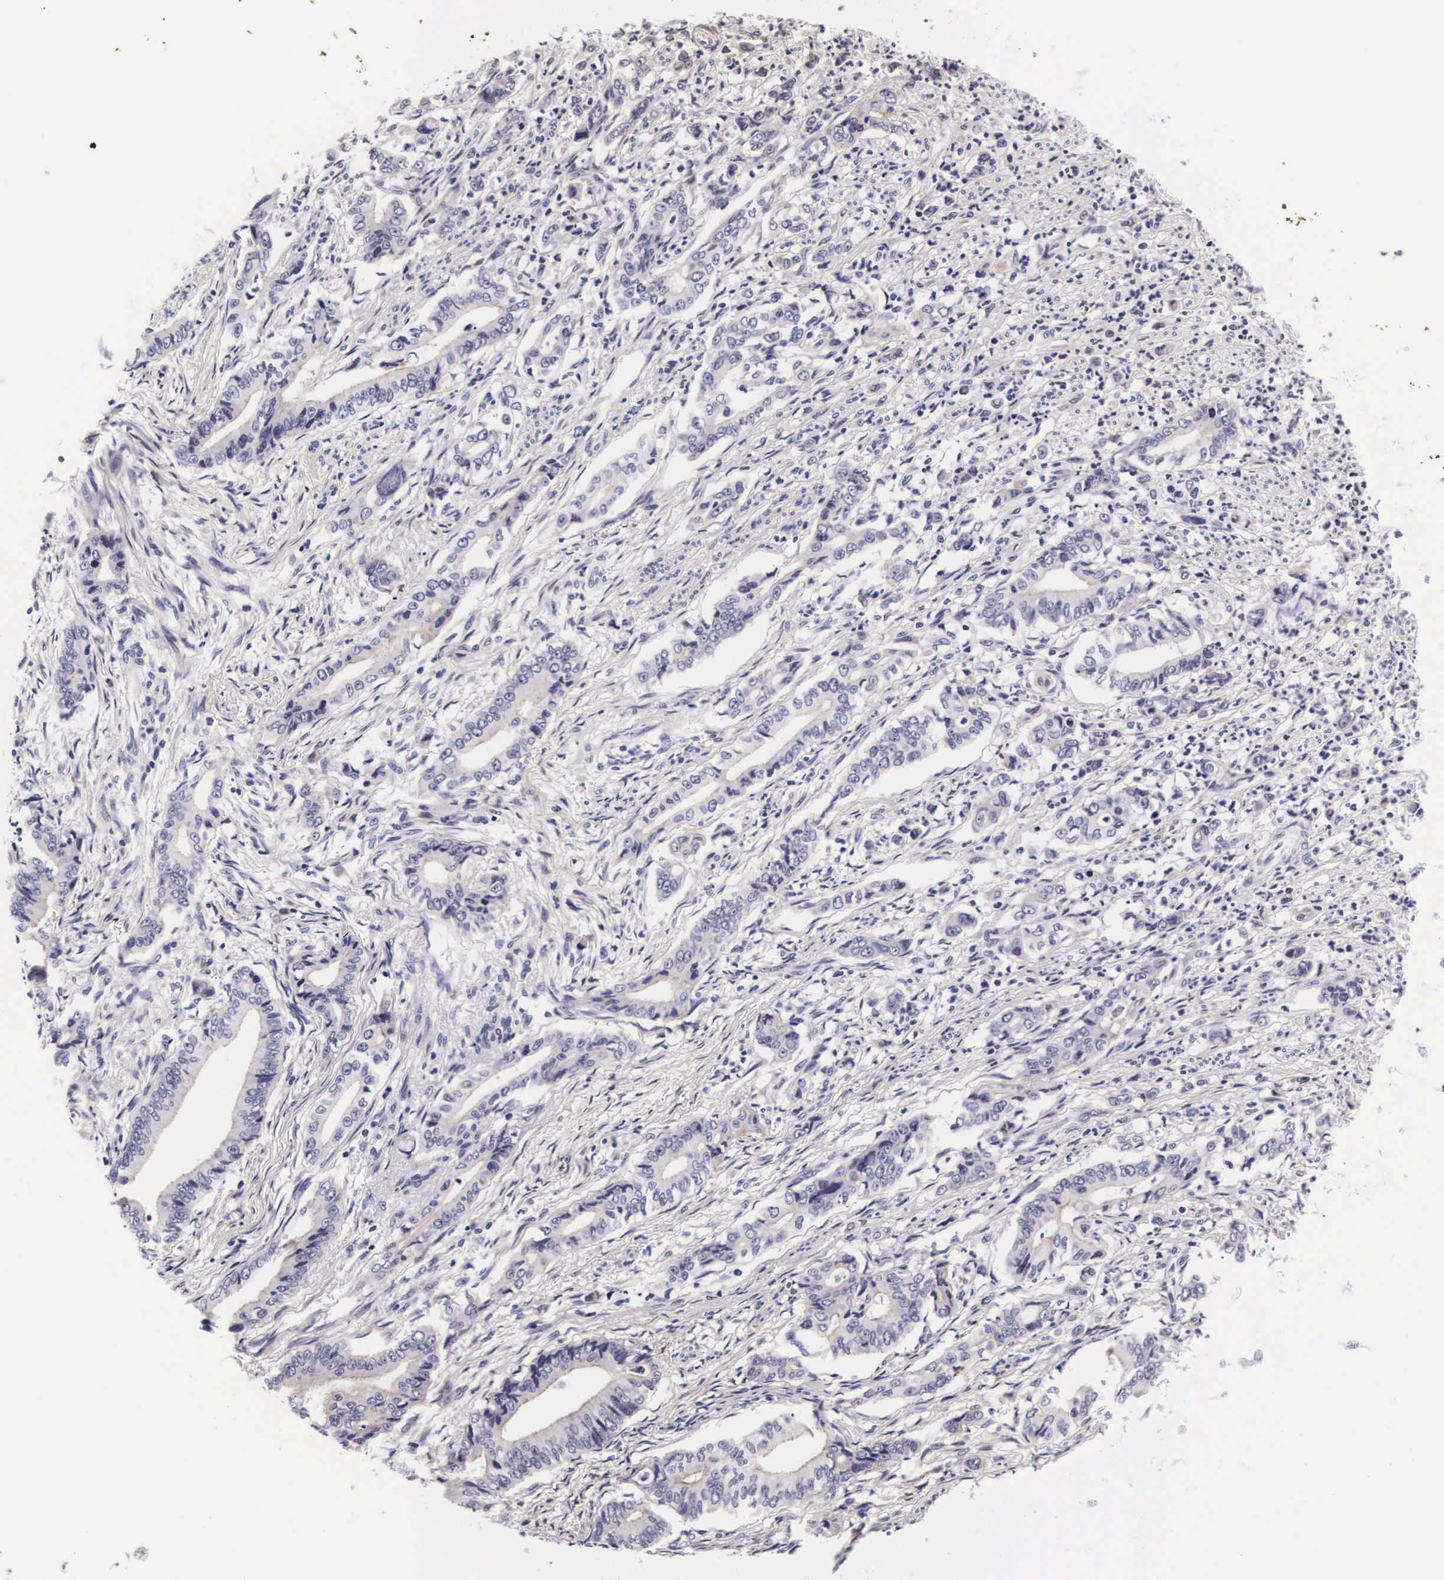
{"staining": {"intensity": "negative", "quantity": "none", "location": "none"}, "tissue": "stomach cancer", "cell_type": "Tumor cells", "image_type": "cancer", "snomed": [{"axis": "morphology", "description": "Adenocarcinoma, NOS"}, {"axis": "topography", "description": "Stomach"}], "caption": "Tumor cells are negative for protein expression in human adenocarcinoma (stomach).", "gene": "PHETA2", "patient": {"sex": "female", "age": 76}}